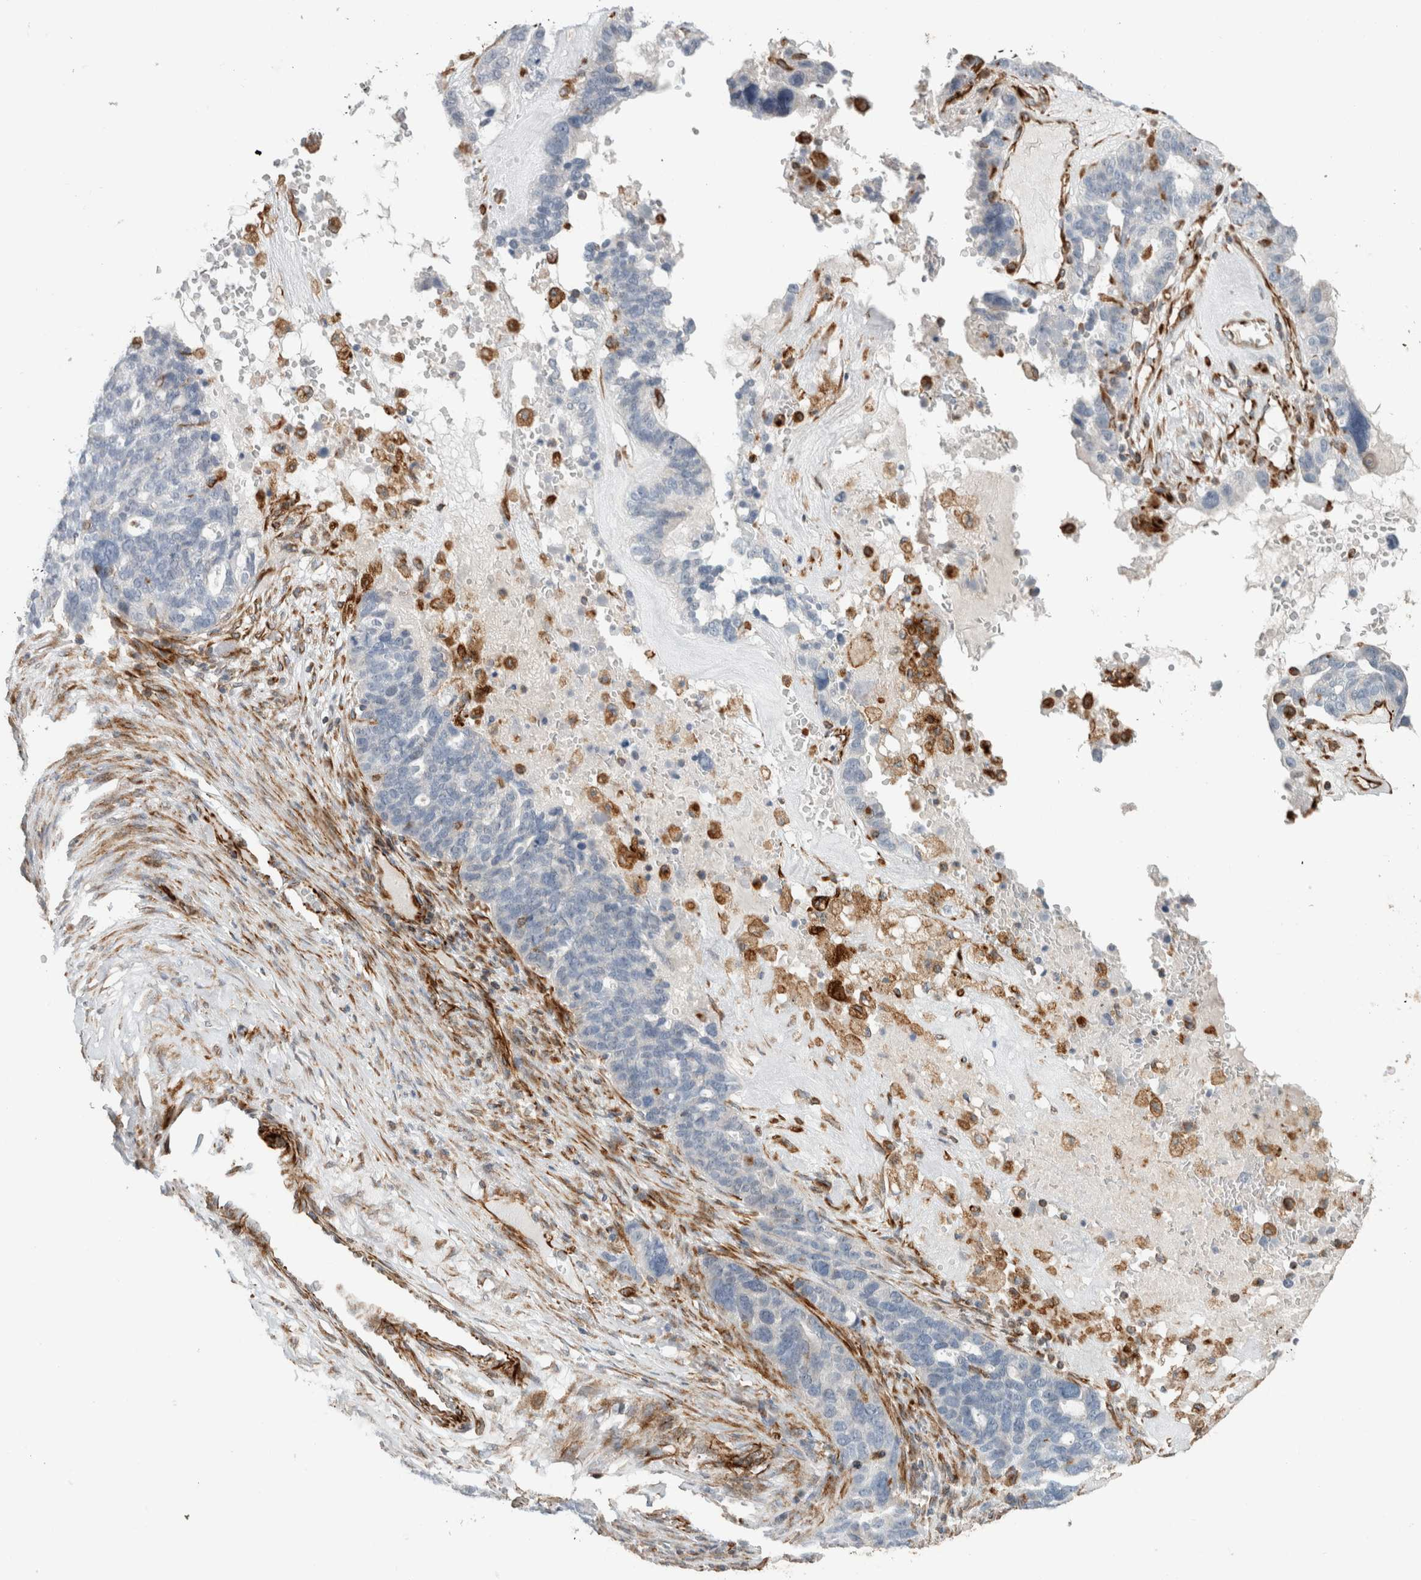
{"staining": {"intensity": "negative", "quantity": "none", "location": "none"}, "tissue": "ovarian cancer", "cell_type": "Tumor cells", "image_type": "cancer", "snomed": [{"axis": "morphology", "description": "Cystadenocarcinoma, serous, NOS"}, {"axis": "topography", "description": "Ovary"}], "caption": "An immunohistochemistry (IHC) image of serous cystadenocarcinoma (ovarian) is shown. There is no staining in tumor cells of serous cystadenocarcinoma (ovarian).", "gene": "LY86", "patient": {"sex": "female", "age": 59}}